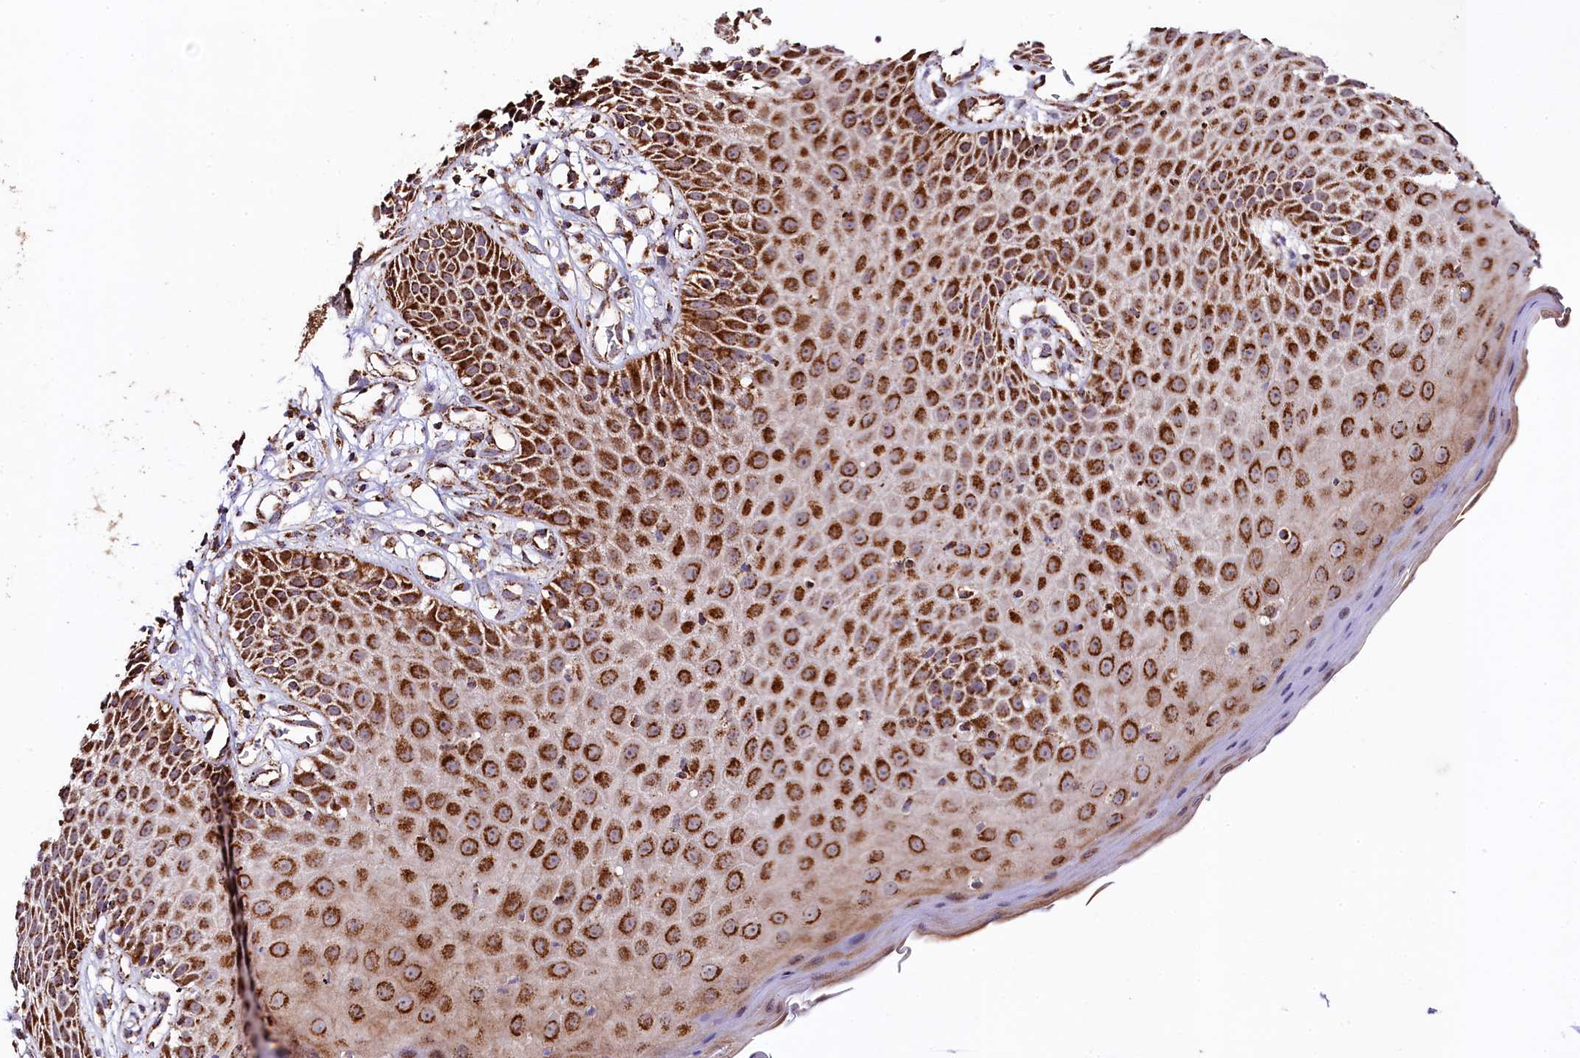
{"staining": {"intensity": "strong", "quantity": ">75%", "location": "cytoplasmic/membranous"}, "tissue": "skin", "cell_type": "Epidermal cells", "image_type": "normal", "snomed": [{"axis": "morphology", "description": "Normal tissue, NOS"}, {"axis": "topography", "description": "Vulva"}], "caption": "A photomicrograph showing strong cytoplasmic/membranous staining in about >75% of epidermal cells in unremarkable skin, as visualized by brown immunohistochemical staining.", "gene": "CLYBL", "patient": {"sex": "female", "age": 68}}